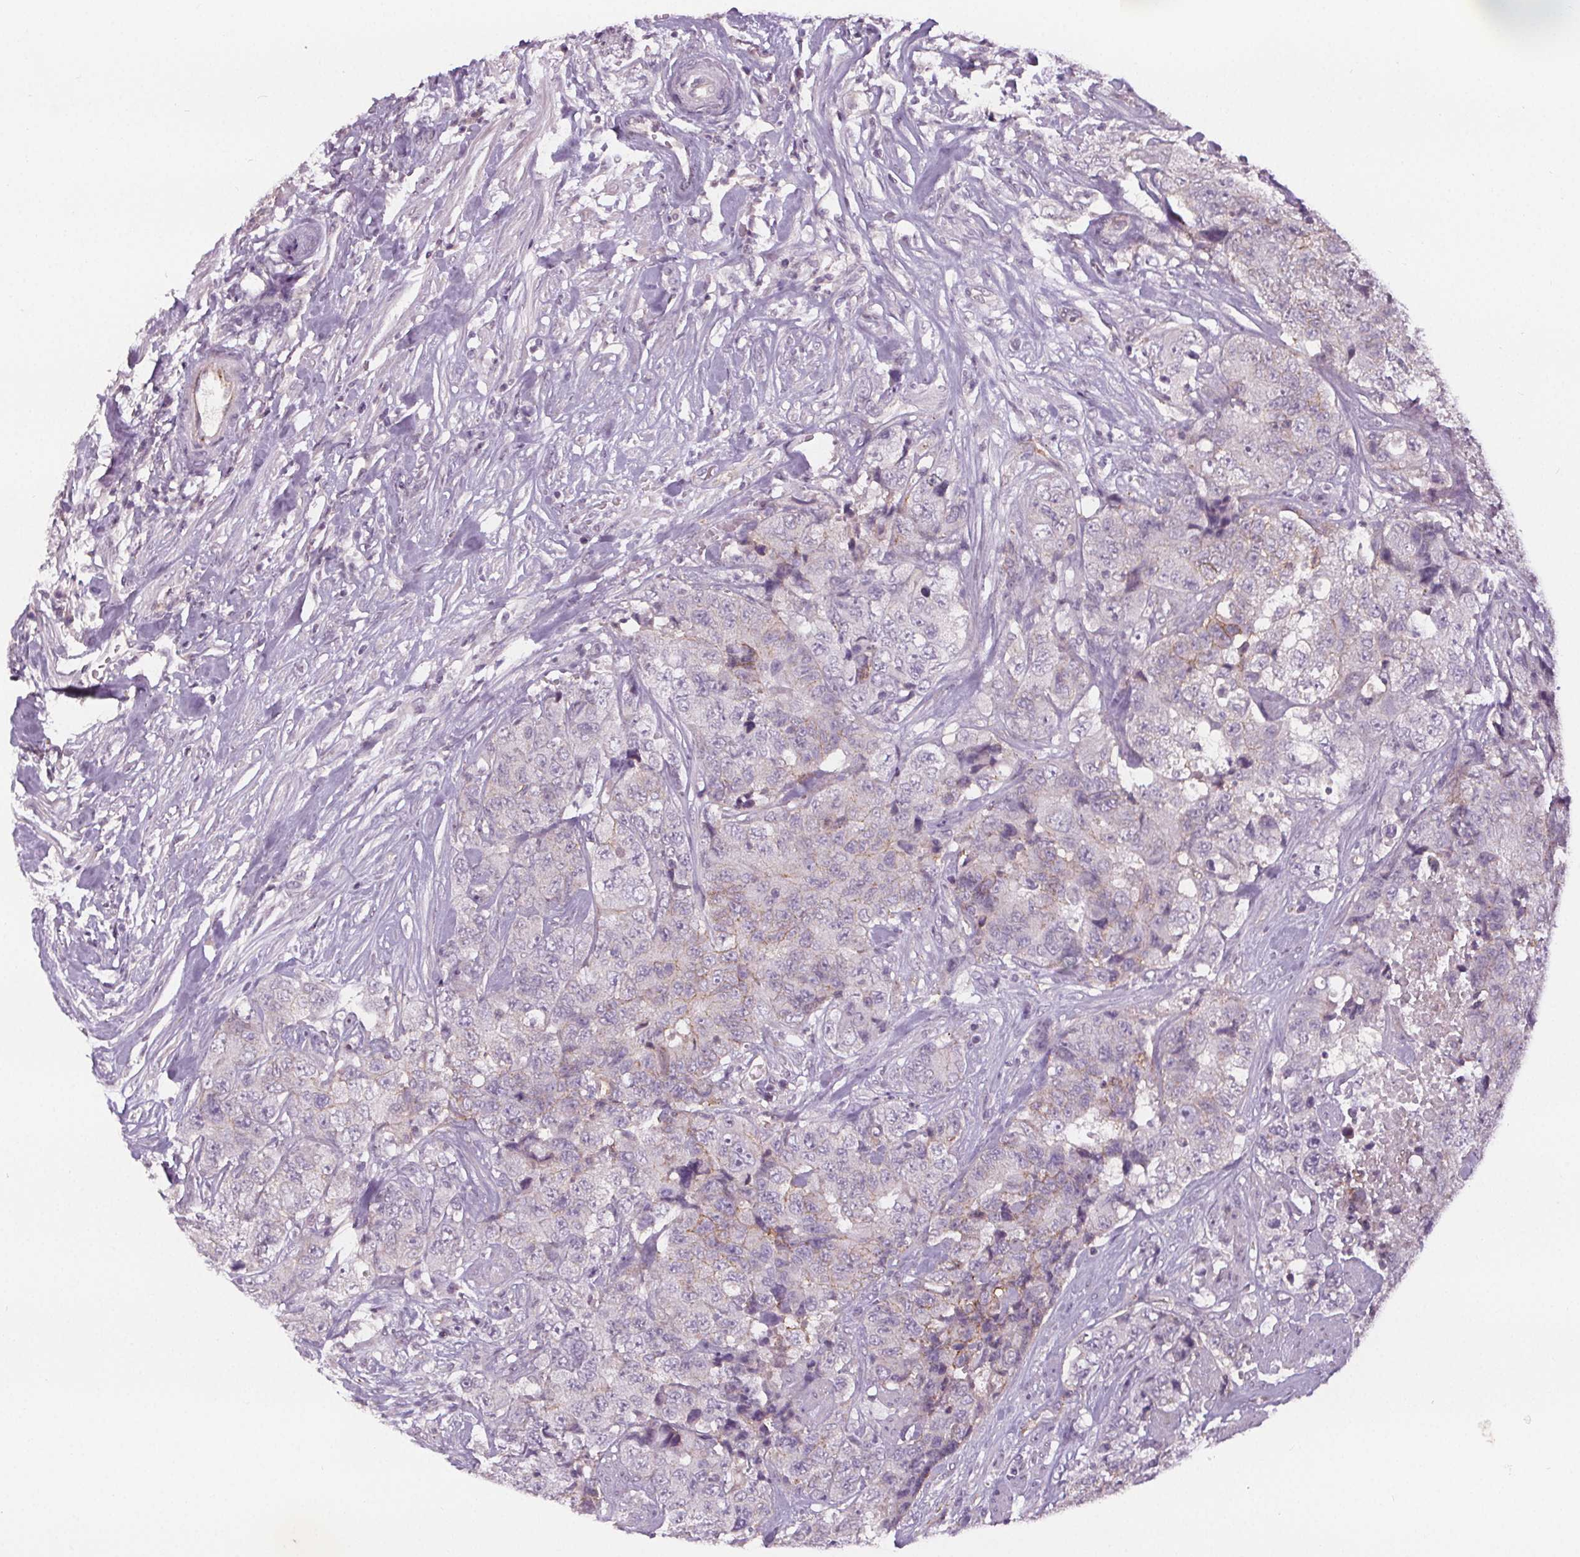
{"staining": {"intensity": "negative", "quantity": "none", "location": "none"}, "tissue": "urothelial cancer", "cell_type": "Tumor cells", "image_type": "cancer", "snomed": [{"axis": "morphology", "description": "Urothelial carcinoma, High grade"}, {"axis": "topography", "description": "Urinary bladder"}], "caption": "IHC image of neoplastic tissue: human urothelial cancer stained with DAB demonstrates no significant protein positivity in tumor cells.", "gene": "ATP1A1", "patient": {"sex": "female", "age": 78}}